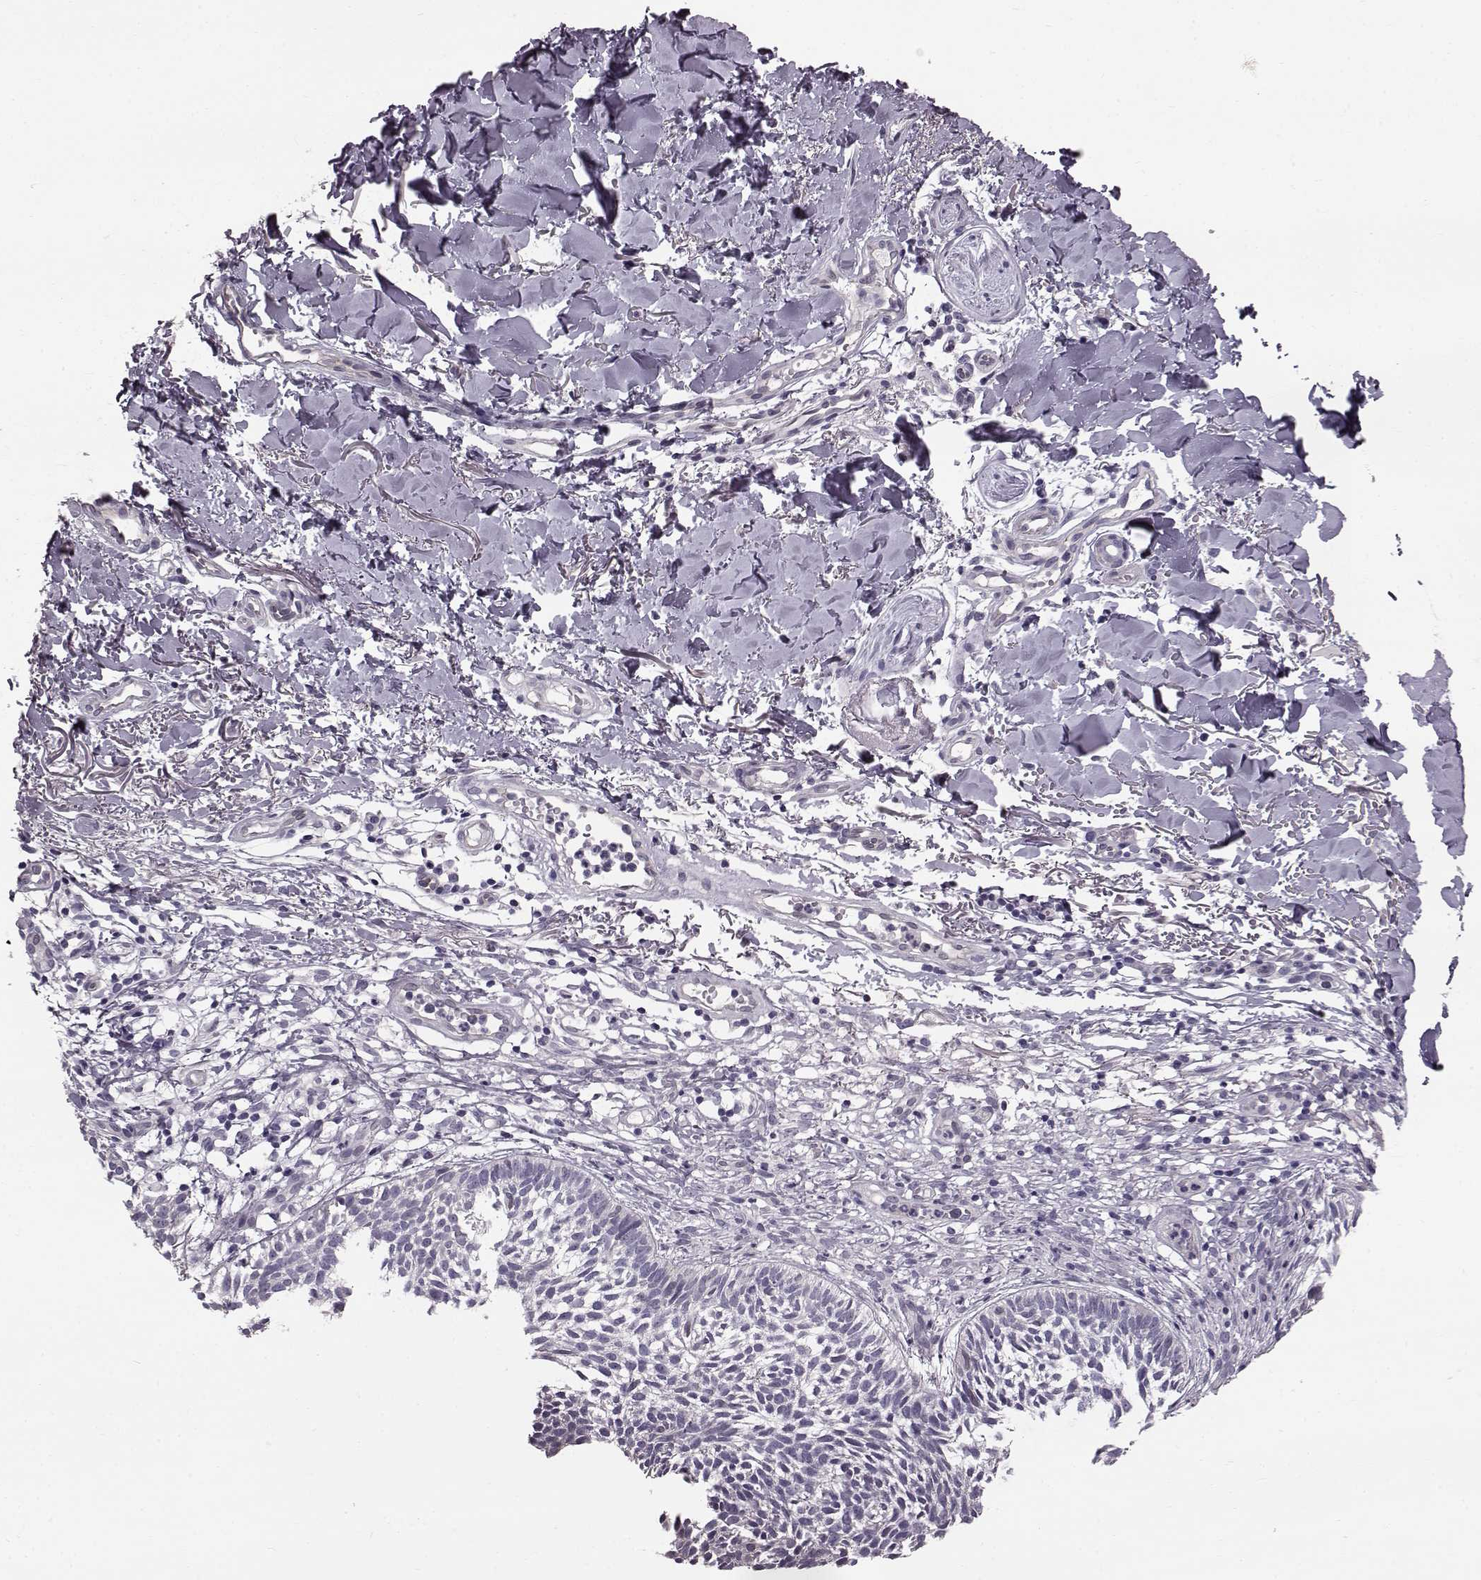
{"staining": {"intensity": "negative", "quantity": "none", "location": "none"}, "tissue": "skin cancer", "cell_type": "Tumor cells", "image_type": "cancer", "snomed": [{"axis": "morphology", "description": "Basal cell carcinoma"}, {"axis": "topography", "description": "Skin"}], "caption": "DAB immunohistochemical staining of human skin basal cell carcinoma exhibits no significant positivity in tumor cells.", "gene": "TCHHL1", "patient": {"sex": "male", "age": 78}}